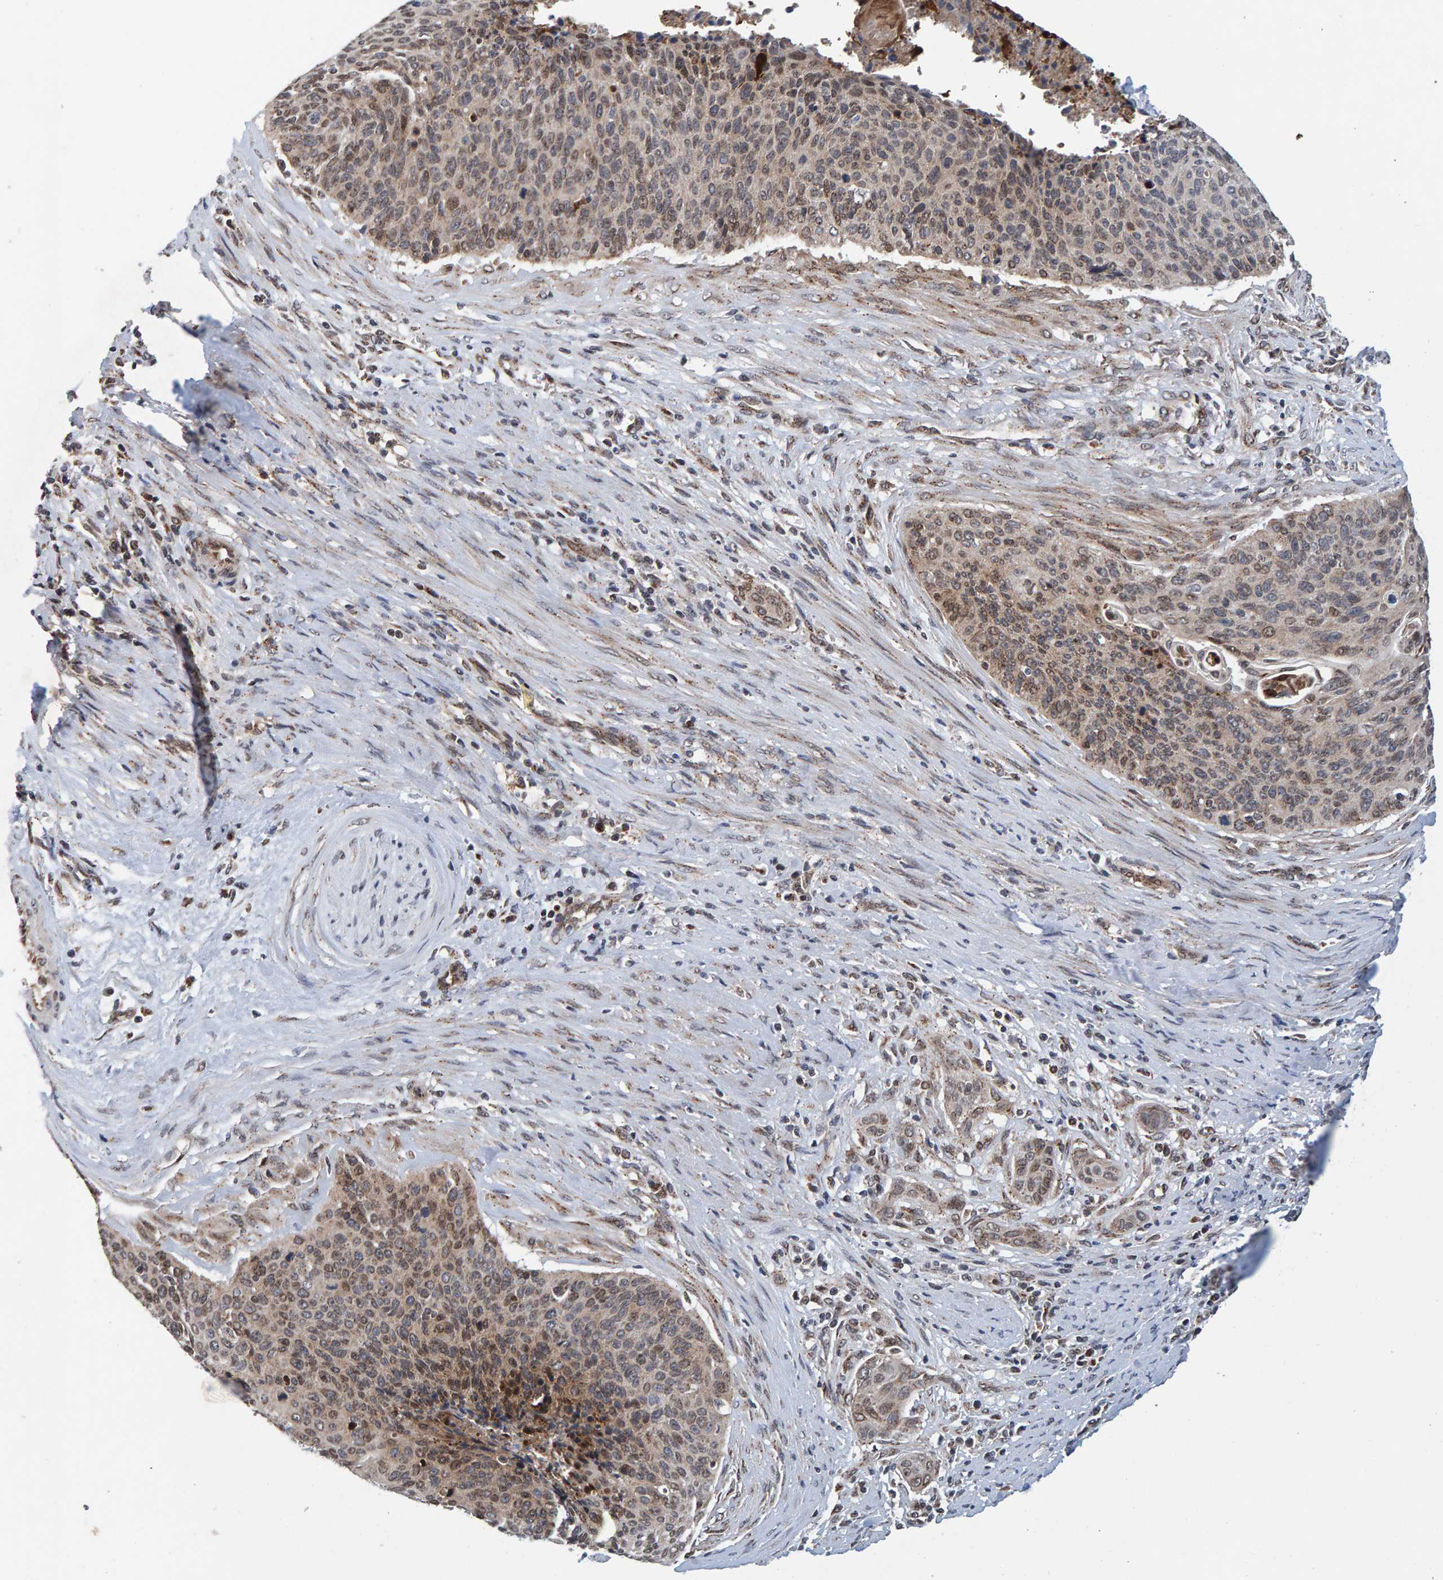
{"staining": {"intensity": "weak", "quantity": "25%-75%", "location": "cytoplasmic/membranous"}, "tissue": "cervical cancer", "cell_type": "Tumor cells", "image_type": "cancer", "snomed": [{"axis": "morphology", "description": "Squamous cell carcinoma, NOS"}, {"axis": "topography", "description": "Cervix"}], "caption": "Human cervical cancer (squamous cell carcinoma) stained with a brown dye demonstrates weak cytoplasmic/membranous positive positivity in approximately 25%-75% of tumor cells.", "gene": "CCDC25", "patient": {"sex": "female", "age": 55}}